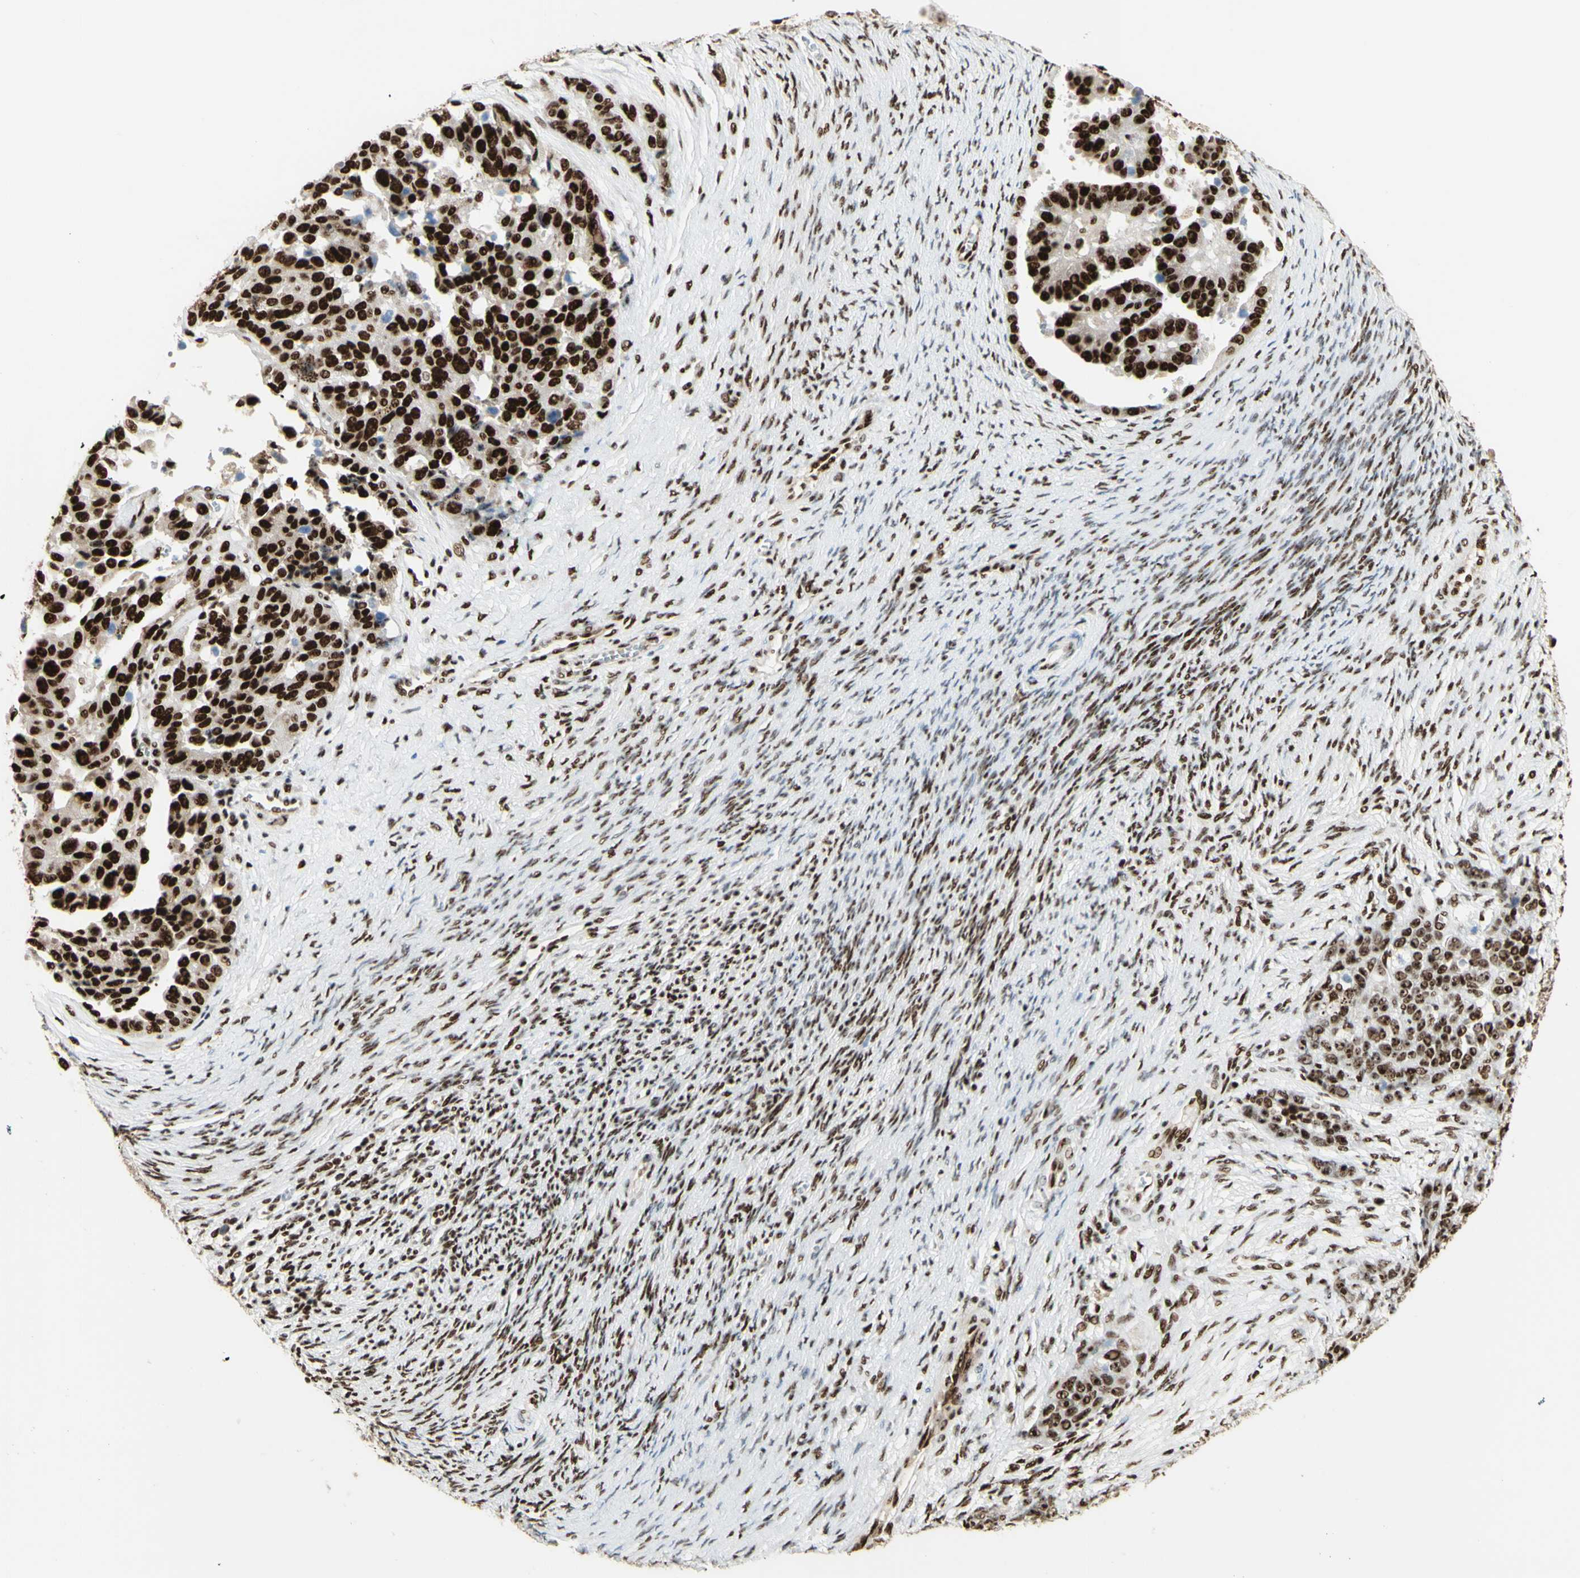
{"staining": {"intensity": "strong", "quantity": ">75%", "location": "nuclear"}, "tissue": "ovarian cancer", "cell_type": "Tumor cells", "image_type": "cancer", "snomed": [{"axis": "morphology", "description": "Cystadenocarcinoma, serous, NOS"}, {"axis": "topography", "description": "Ovary"}], "caption": "A high amount of strong nuclear positivity is appreciated in about >75% of tumor cells in ovarian cancer tissue.", "gene": "DHX9", "patient": {"sex": "female", "age": 44}}